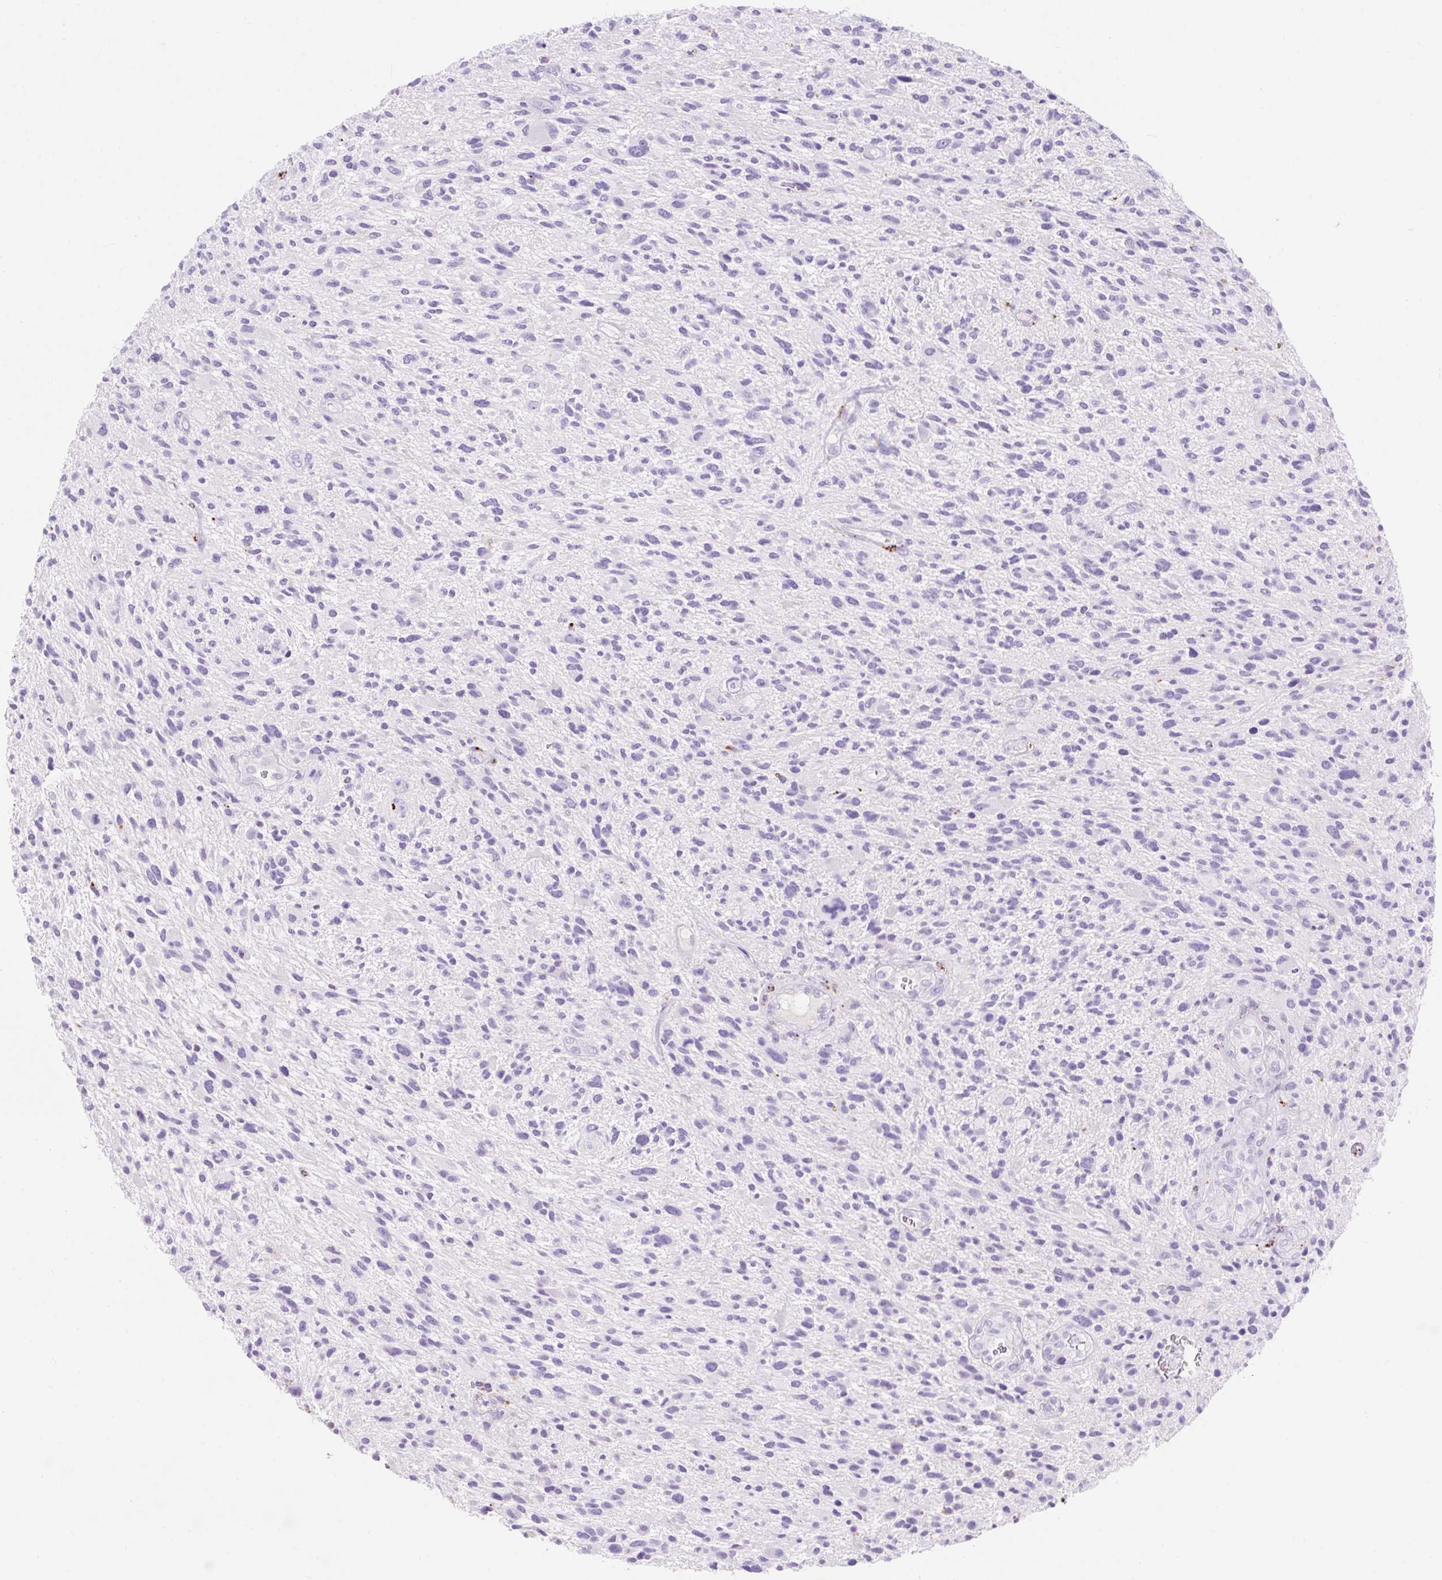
{"staining": {"intensity": "negative", "quantity": "none", "location": "none"}, "tissue": "glioma", "cell_type": "Tumor cells", "image_type": "cancer", "snomed": [{"axis": "morphology", "description": "Glioma, malignant, High grade"}, {"axis": "topography", "description": "Brain"}], "caption": "Glioma was stained to show a protein in brown. There is no significant positivity in tumor cells.", "gene": "HEXB", "patient": {"sex": "male", "age": 47}}